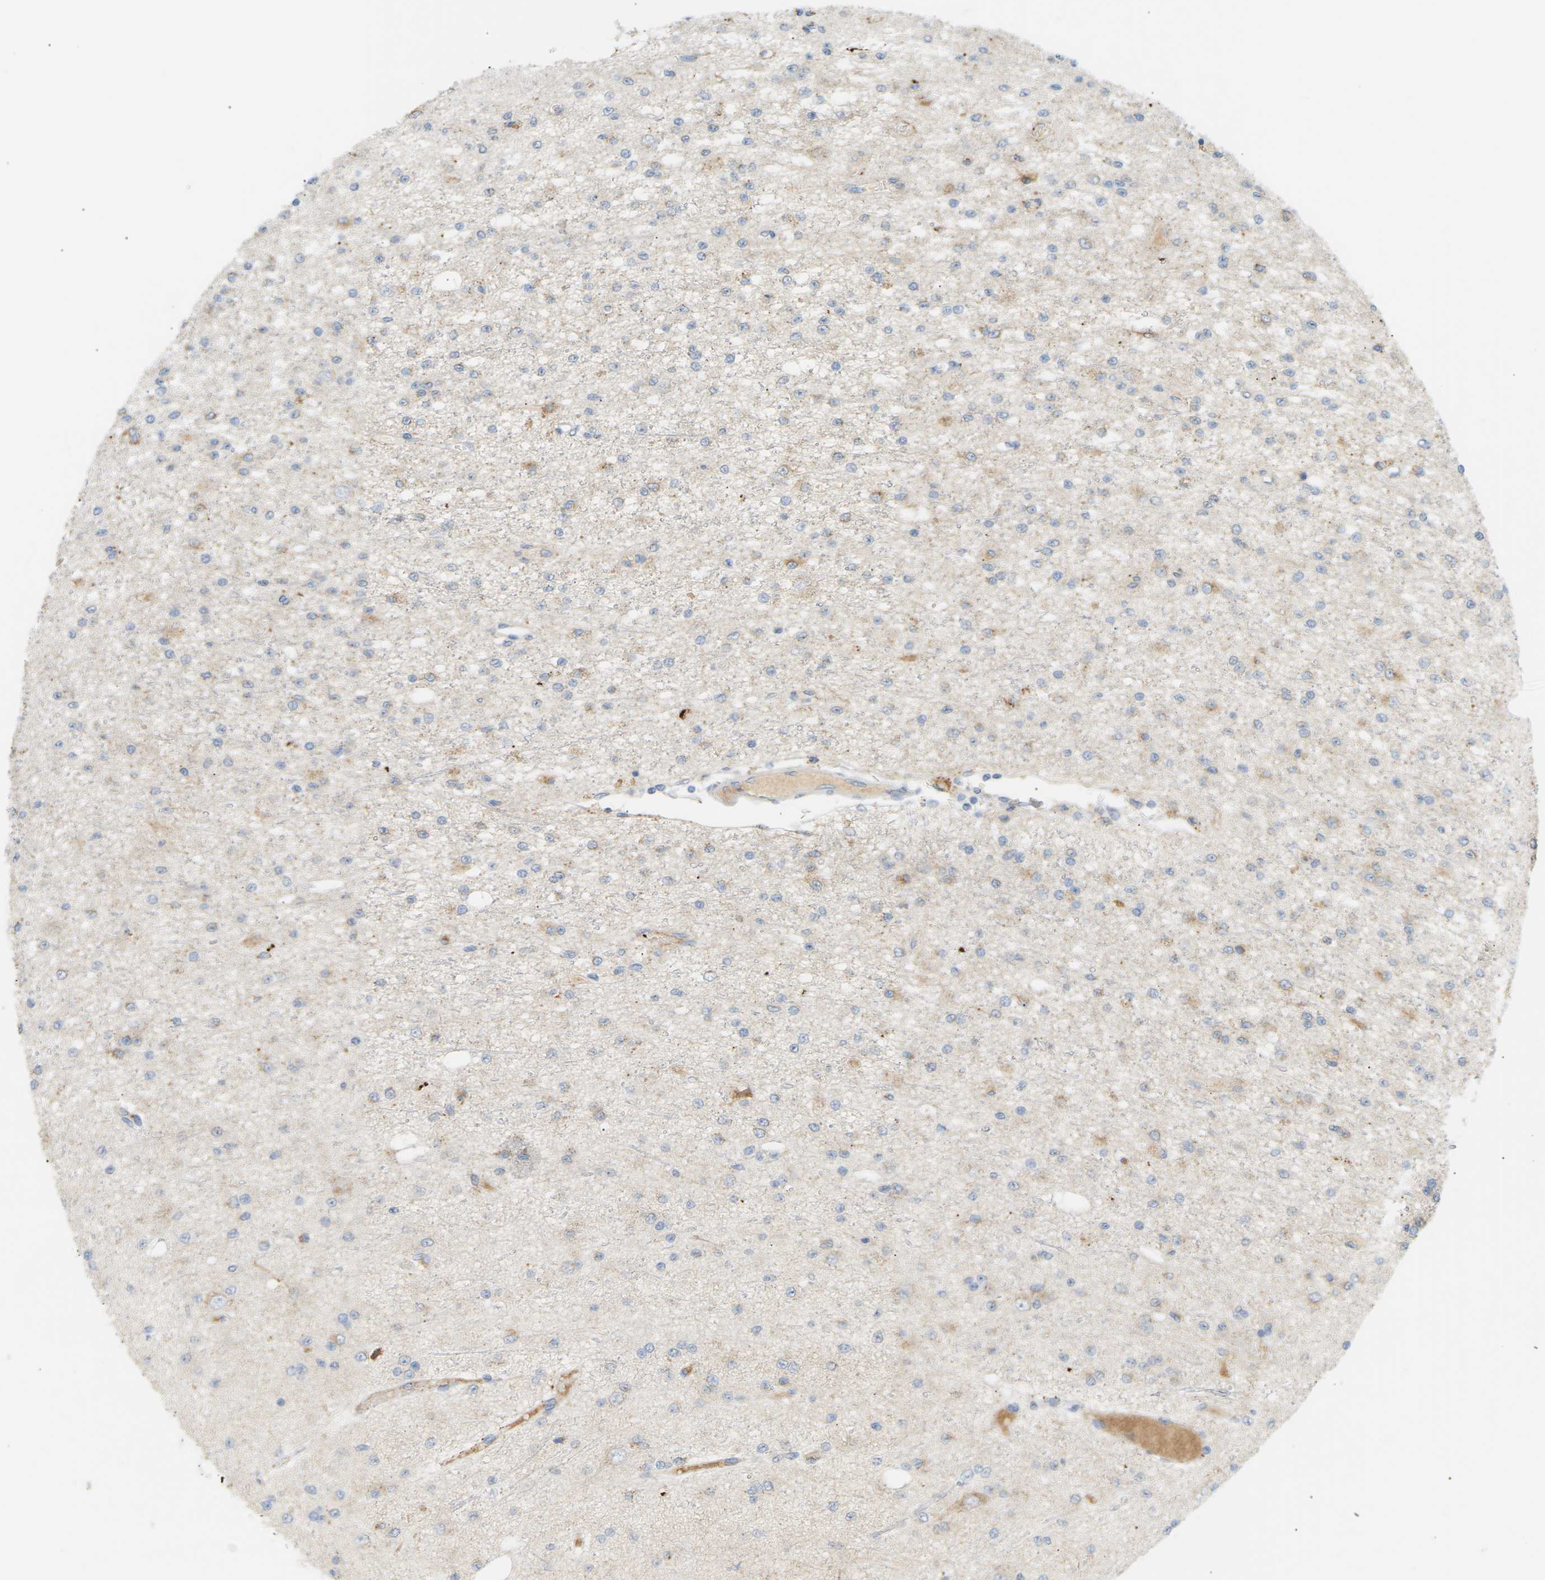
{"staining": {"intensity": "weak", "quantity": "<25%", "location": "cytoplasmic/membranous"}, "tissue": "glioma", "cell_type": "Tumor cells", "image_type": "cancer", "snomed": [{"axis": "morphology", "description": "Glioma, malignant, Low grade"}, {"axis": "topography", "description": "Brain"}], "caption": "A photomicrograph of low-grade glioma (malignant) stained for a protein demonstrates no brown staining in tumor cells. (Brightfield microscopy of DAB IHC at high magnification).", "gene": "CLU", "patient": {"sex": "male", "age": 38}}